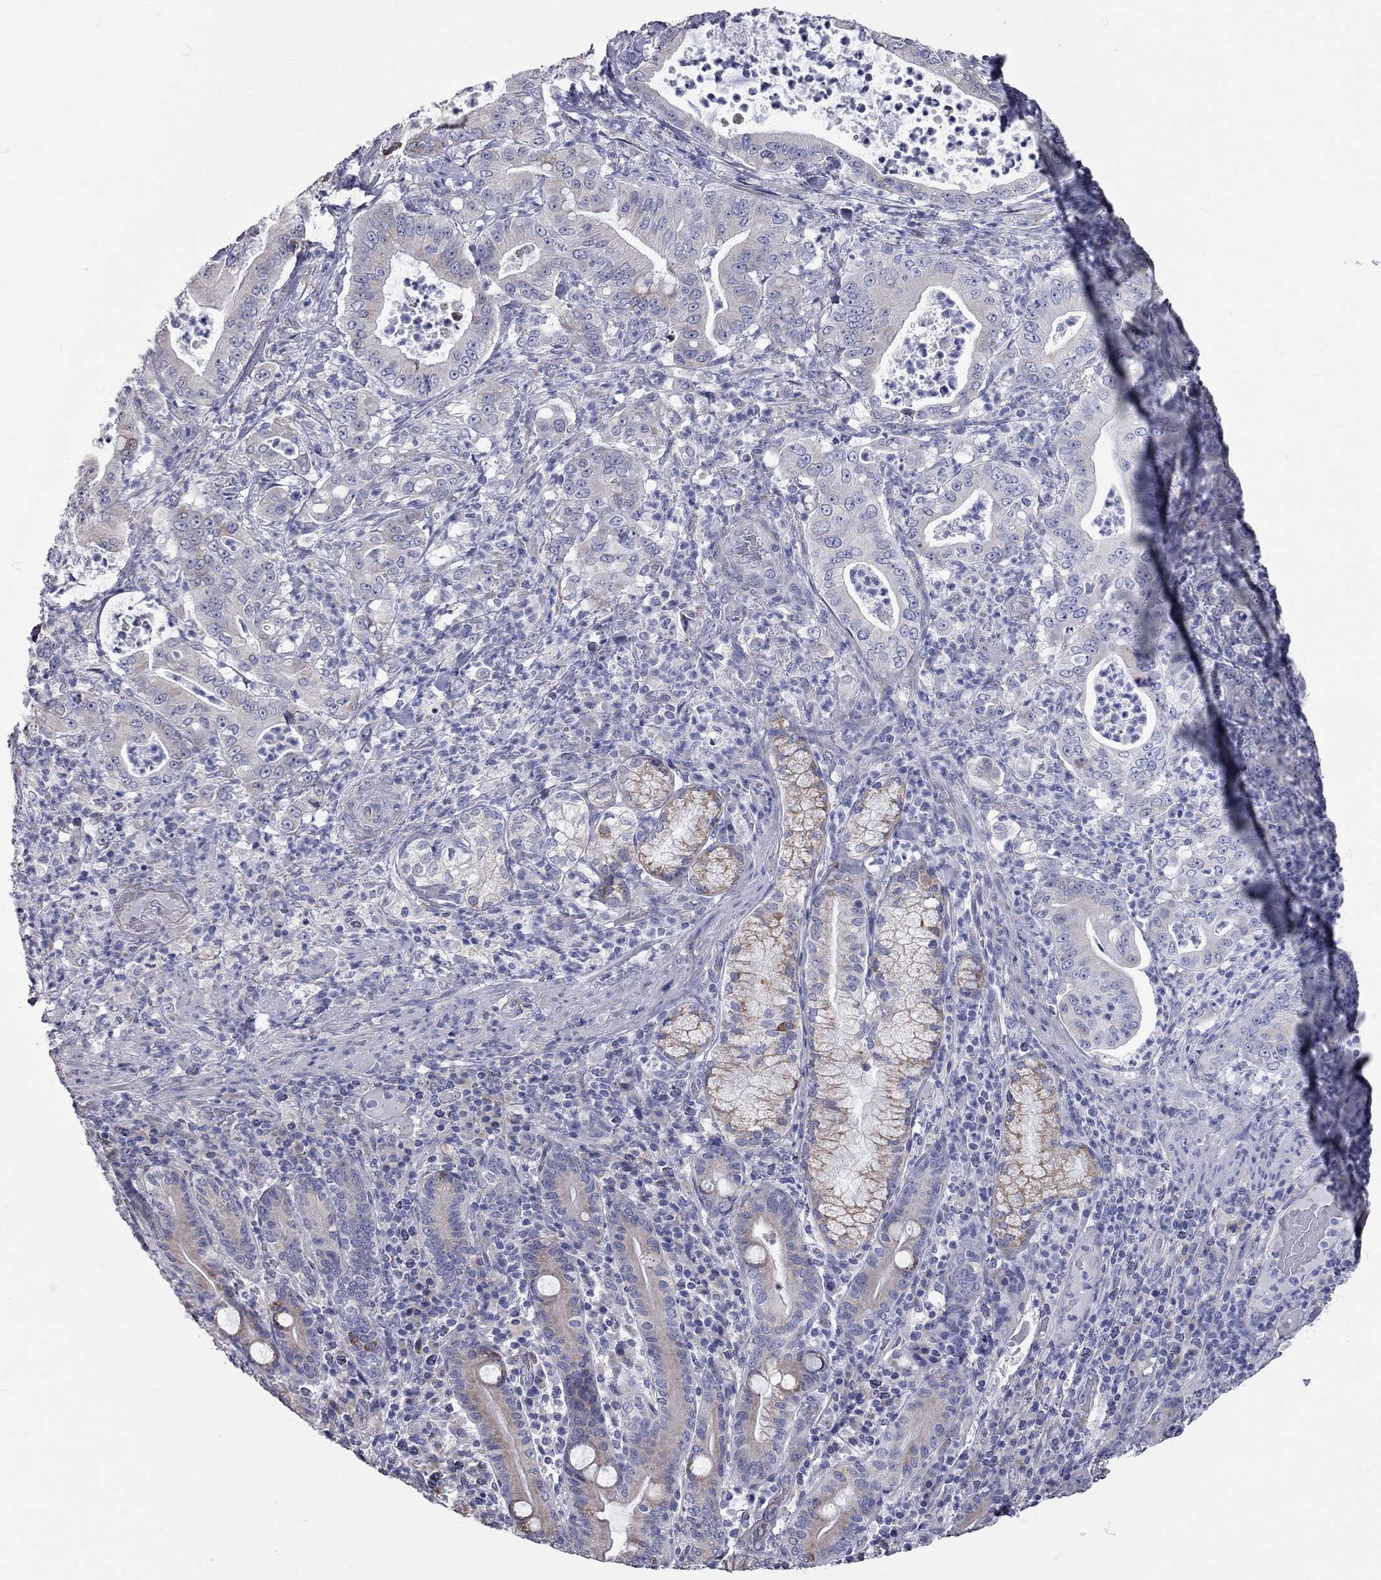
{"staining": {"intensity": "negative", "quantity": "none", "location": "none"}, "tissue": "pancreatic cancer", "cell_type": "Tumor cells", "image_type": "cancer", "snomed": [{"axis": "morphology", "description": "Adenocarcinoma, NOS"}, {"axis": "topography", "description": "Pancreas"}], "caption": "Adenocarcinoma (pancreatic) was stained to show a protein in brown. There is no significant staining in tumor cells.", "gene": "XAGE2", "patient": {"sex": "male", "age": 71}}